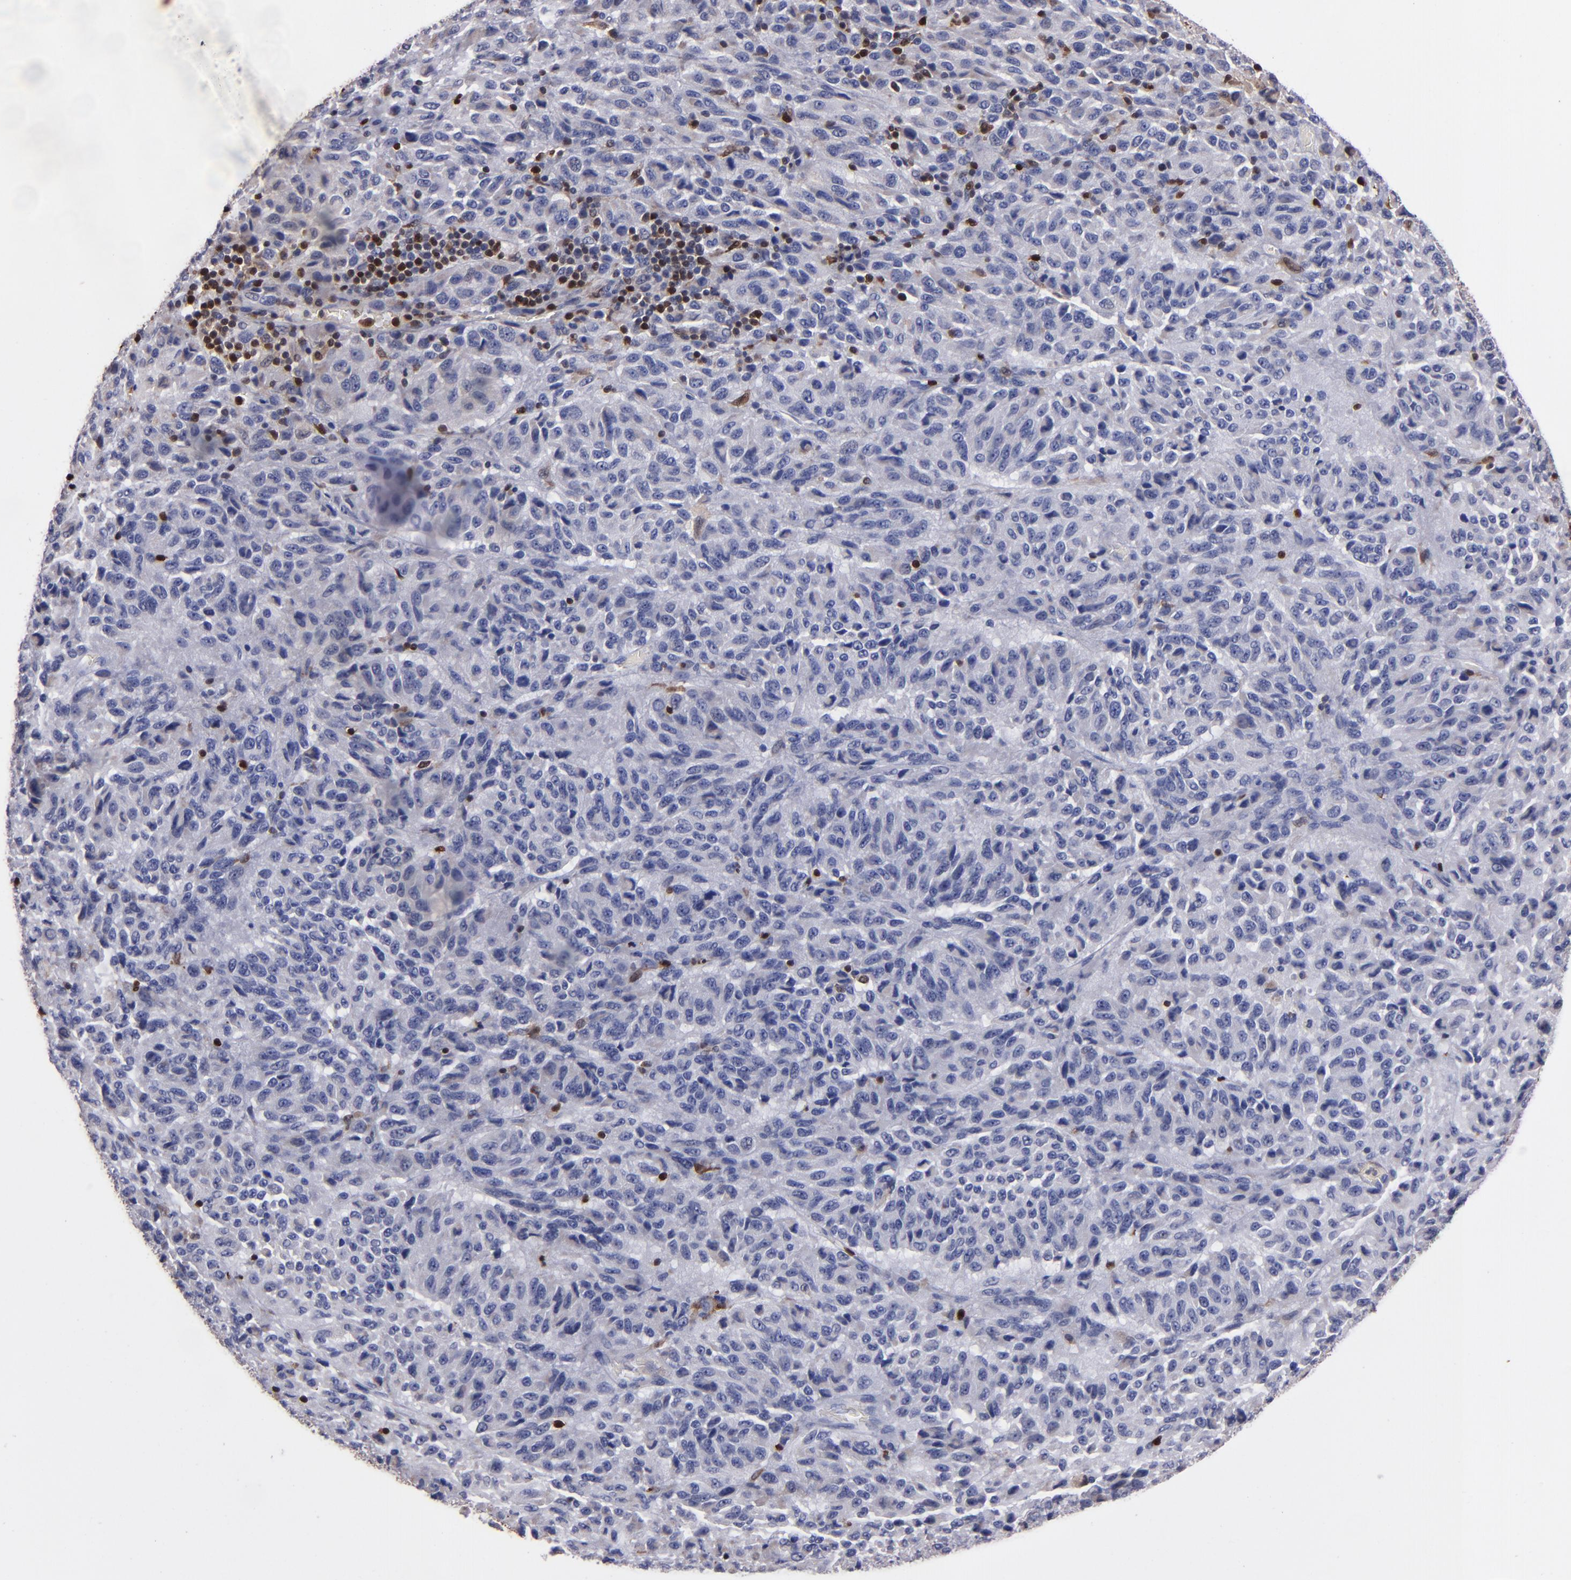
{"staining": {"intensity": "negative", "quantity": "none", "location": "none"}, "tissue": "melanoma", "cell_type": "Tumor cells", "image_type": "cancer", "snomed": [{"axis": "morphology", "description": "Malignant melanoma, Metastatic site"}, {"axis": "topography", "description": "Lung"}], "caption": "Image shows no significant protein positivity in tumor cells of melanoma.", "gene": "S100A4", "patient": {"sex": "male", "age": 64}}